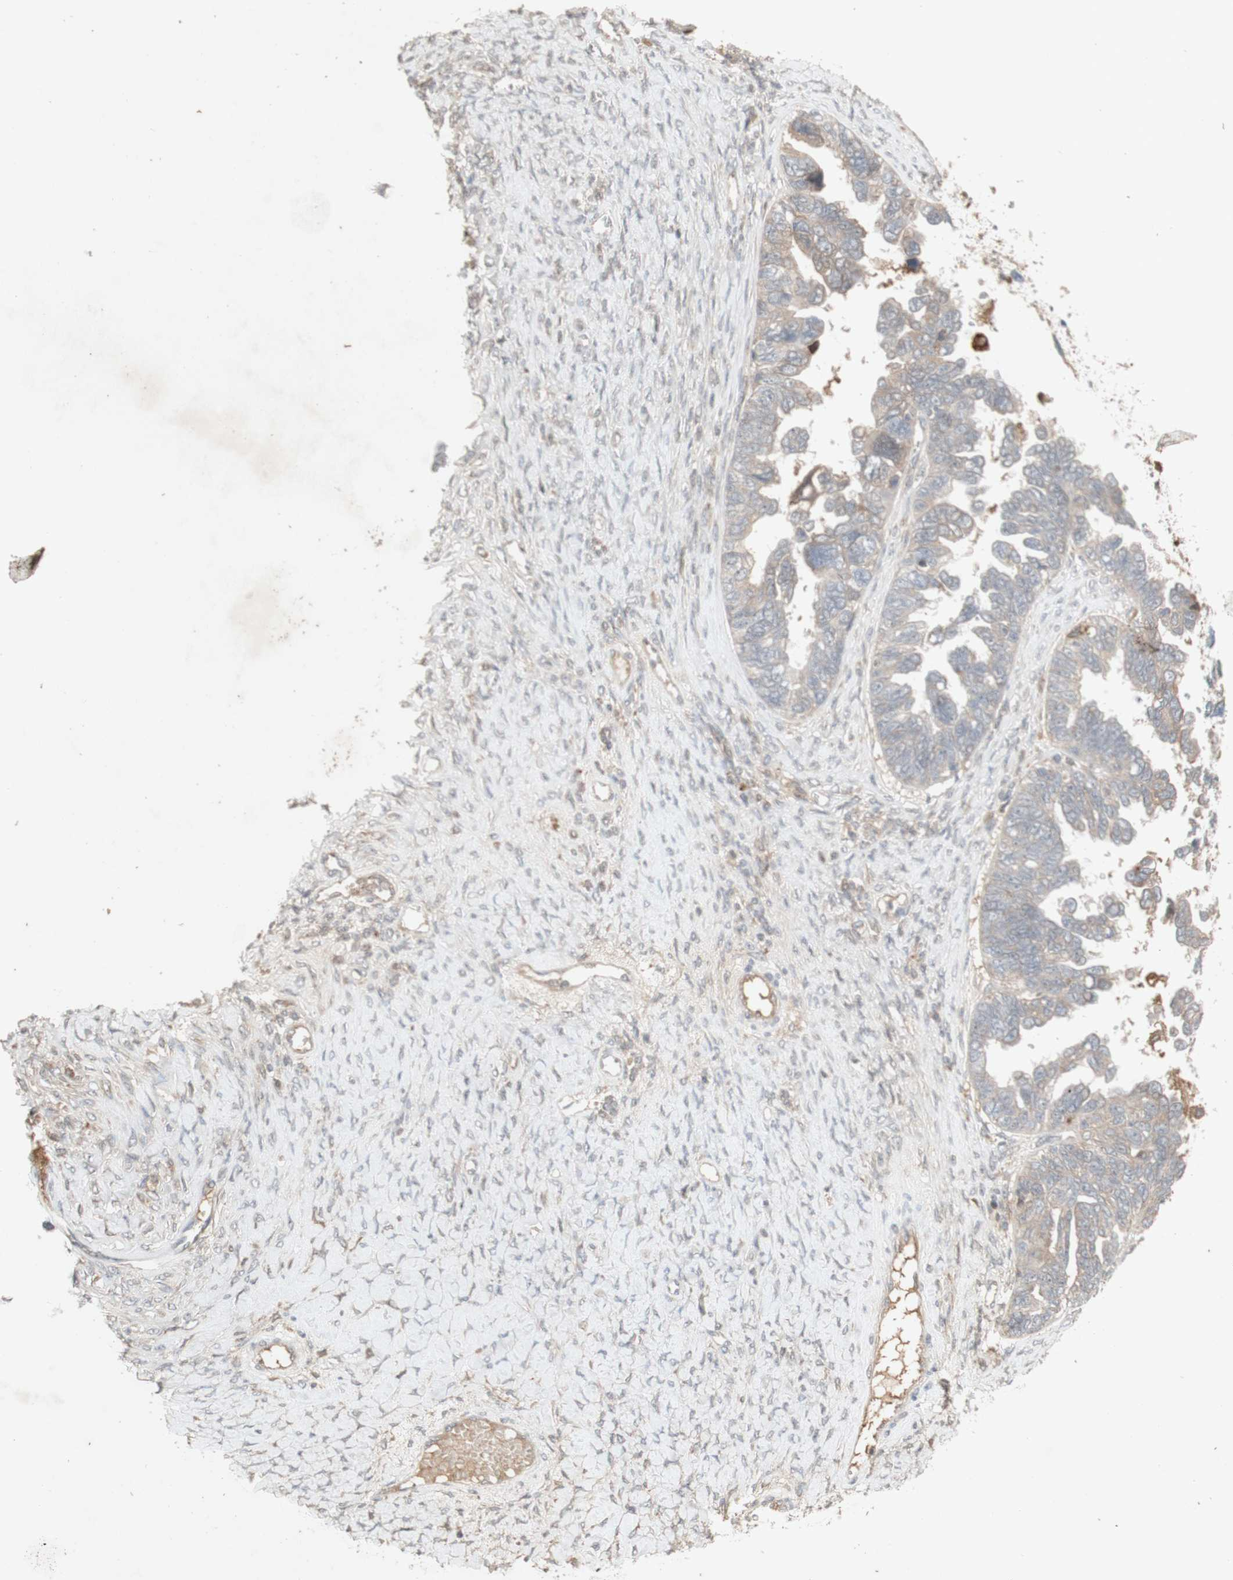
{"staining": {"intensity": "weak", "quantity": "<25%", "location": "cytoplasmic/membranous"}, "tissue": "ovarian cancer", "cell_type": "Tumor cells", "image_type": "cancer", "snomed": [{"axis": "morphology", "description": "Cystadenocarcinoma, serous, NOS"}, {"axis": "topography", "description": "Ovary"}], "caption": "Immunohistochemical staining of ovarian cancer reveals no significant staining in tumor cells.", "gene": "NRG4", "patient": {"sex": "female", "age": 79}}